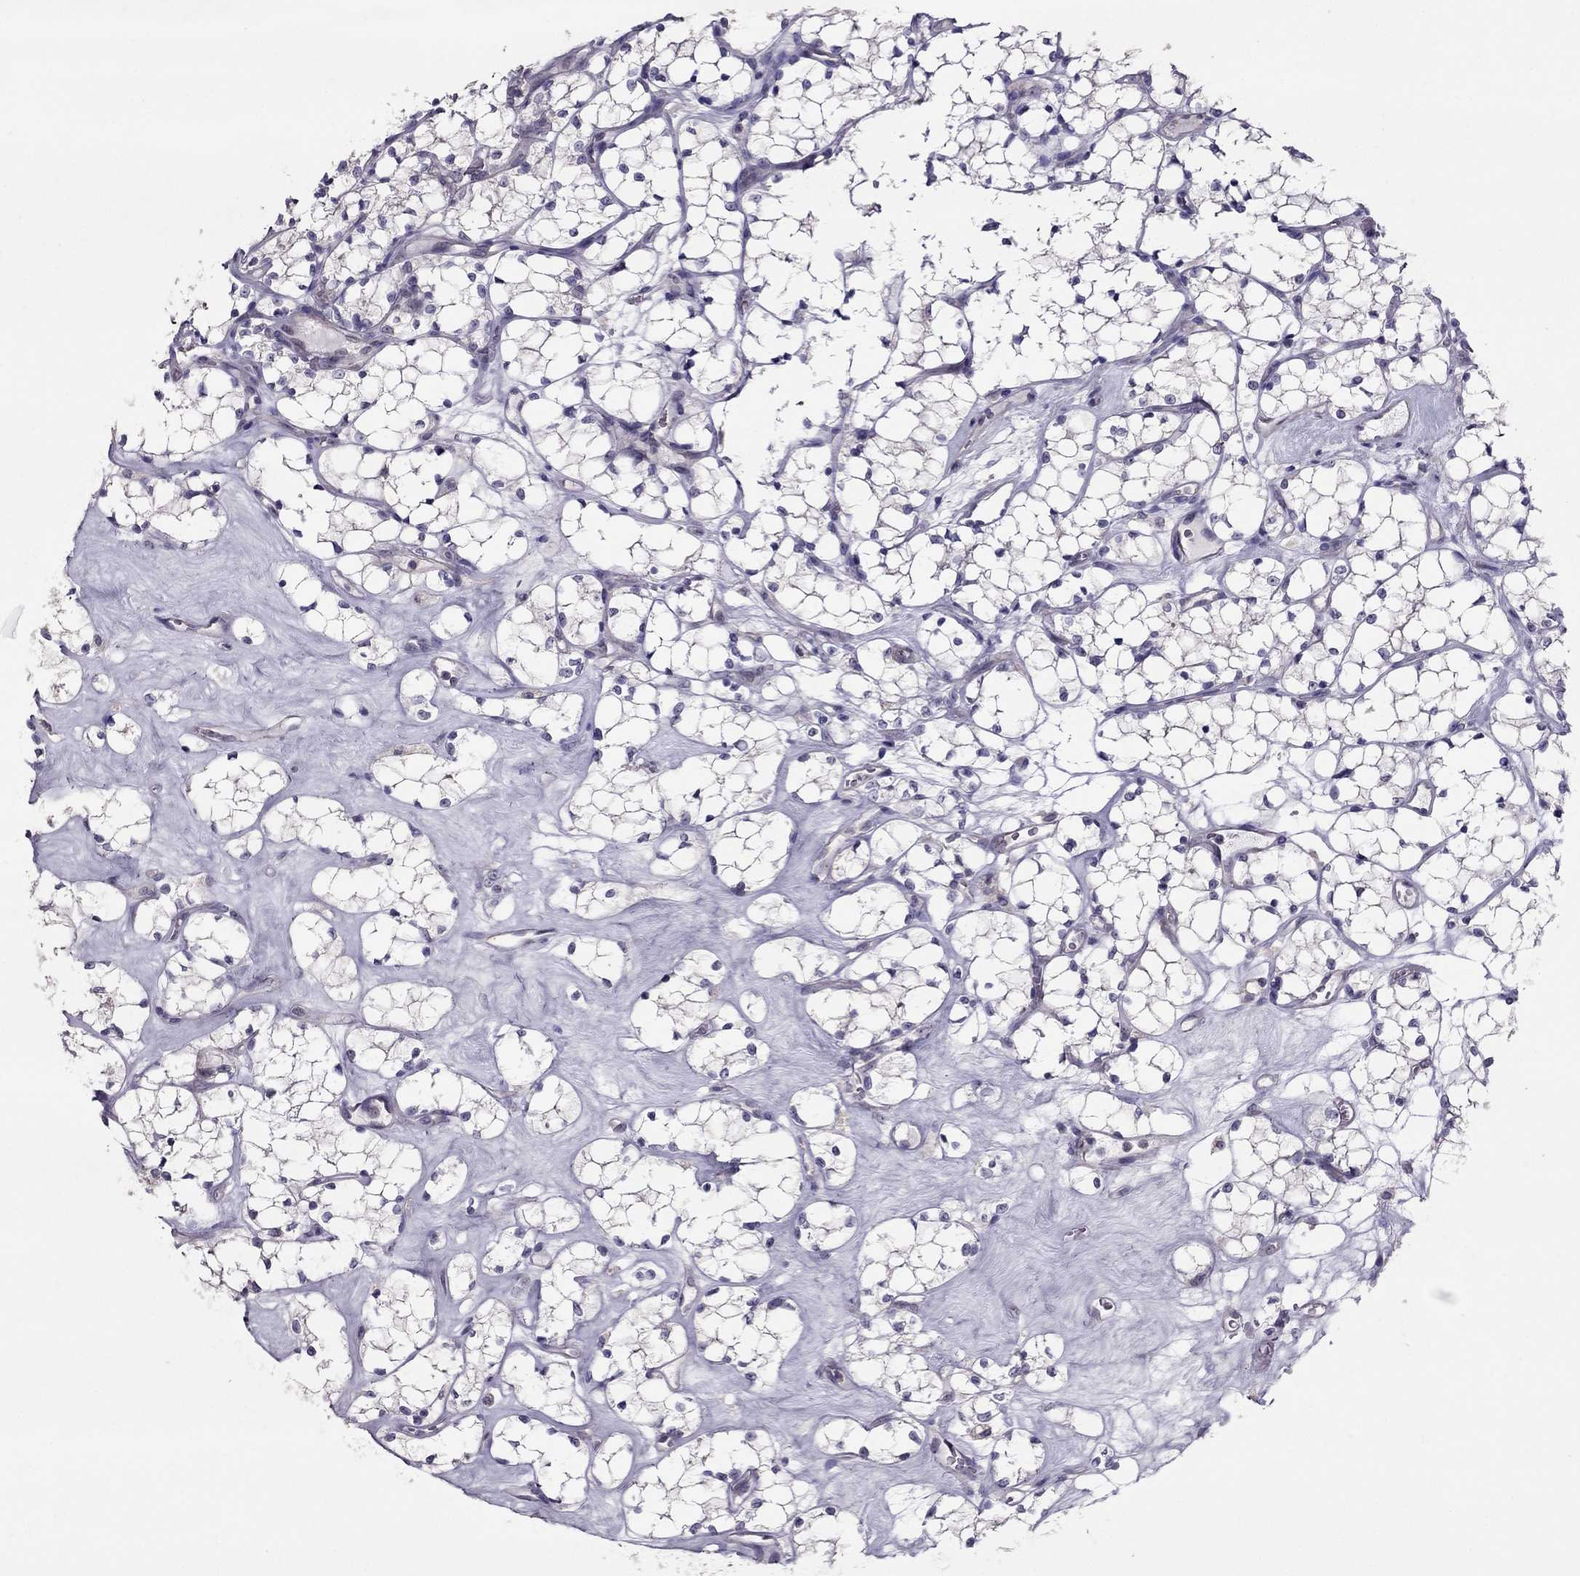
{"staining": {"intensity": "negative", "quantity": "none", "location": "none"}, "tissue": "renal cancer", "cell_type": "Tumor cells", "image_type": "cancer", "snomed": [{"axis": "morphology", "description": "Adenocarcinoma, NOS"}, {"axis": "topography", "description": "Kidney"}], "caption": "This is an immunohistochemistry (IHC) micrograph of human adenocarcinoma (renal). There is no positivity in tumor cells.", "gene": "LRRC46", "patient": {"sex": "female", "age": 69}}